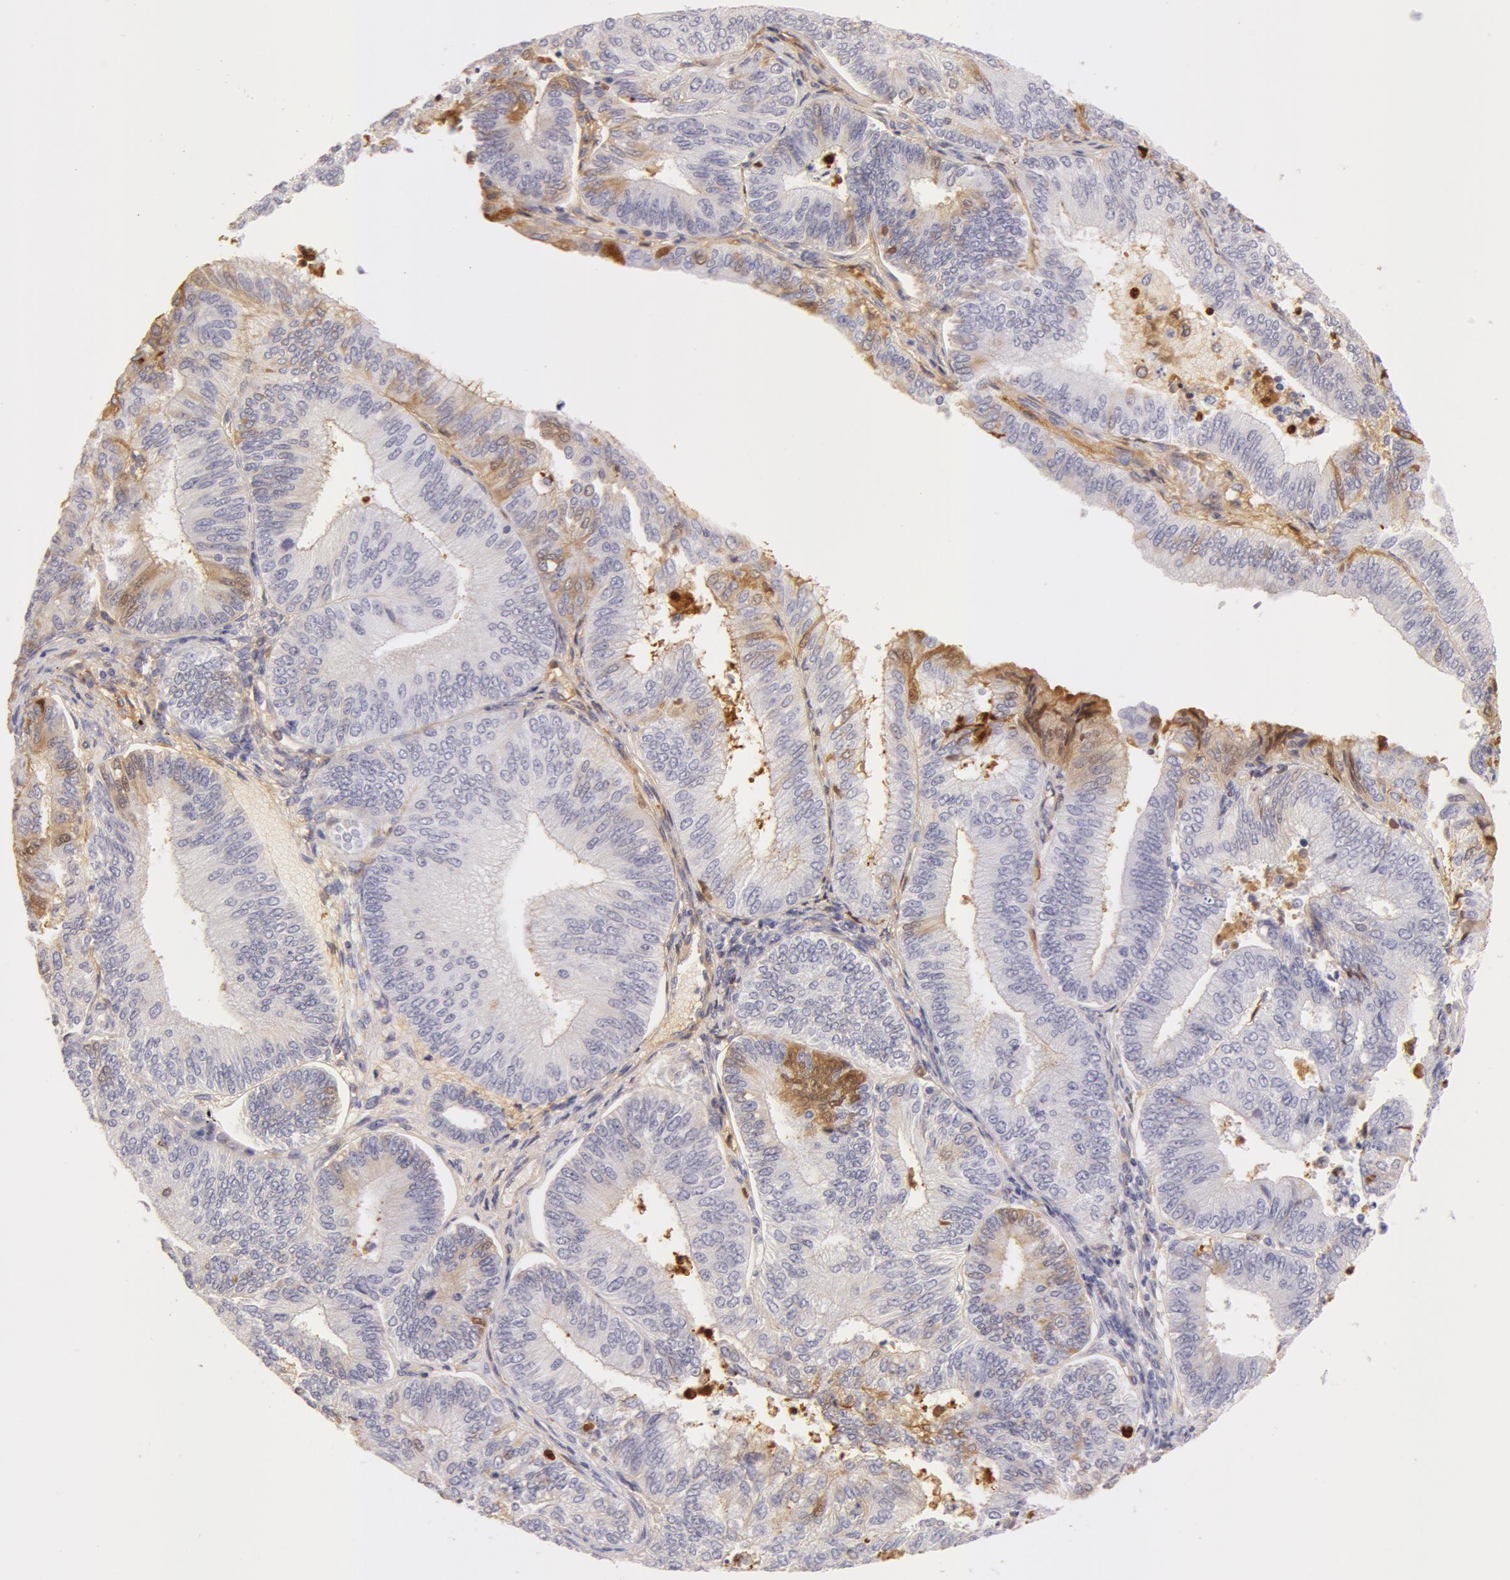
{"staining": {"intensity": "negative", "quantity": "none", "location": "none"}, "tissue": "endometrial cancer", "cell_type": "Tumor cells", "image_type": "cancer", "snomed": [{"axis": "morphology", "description": "Adenocarcinoma, NOS"}, {"axis": "topography", "description": "Endometrium"}], "caption": "The photomicrograph exhibits no staining of tumor cells in endometrial cancer (adenocarcinoma).", "gene": "AHSG", "patient": {"sex": "female", "age": 55}}